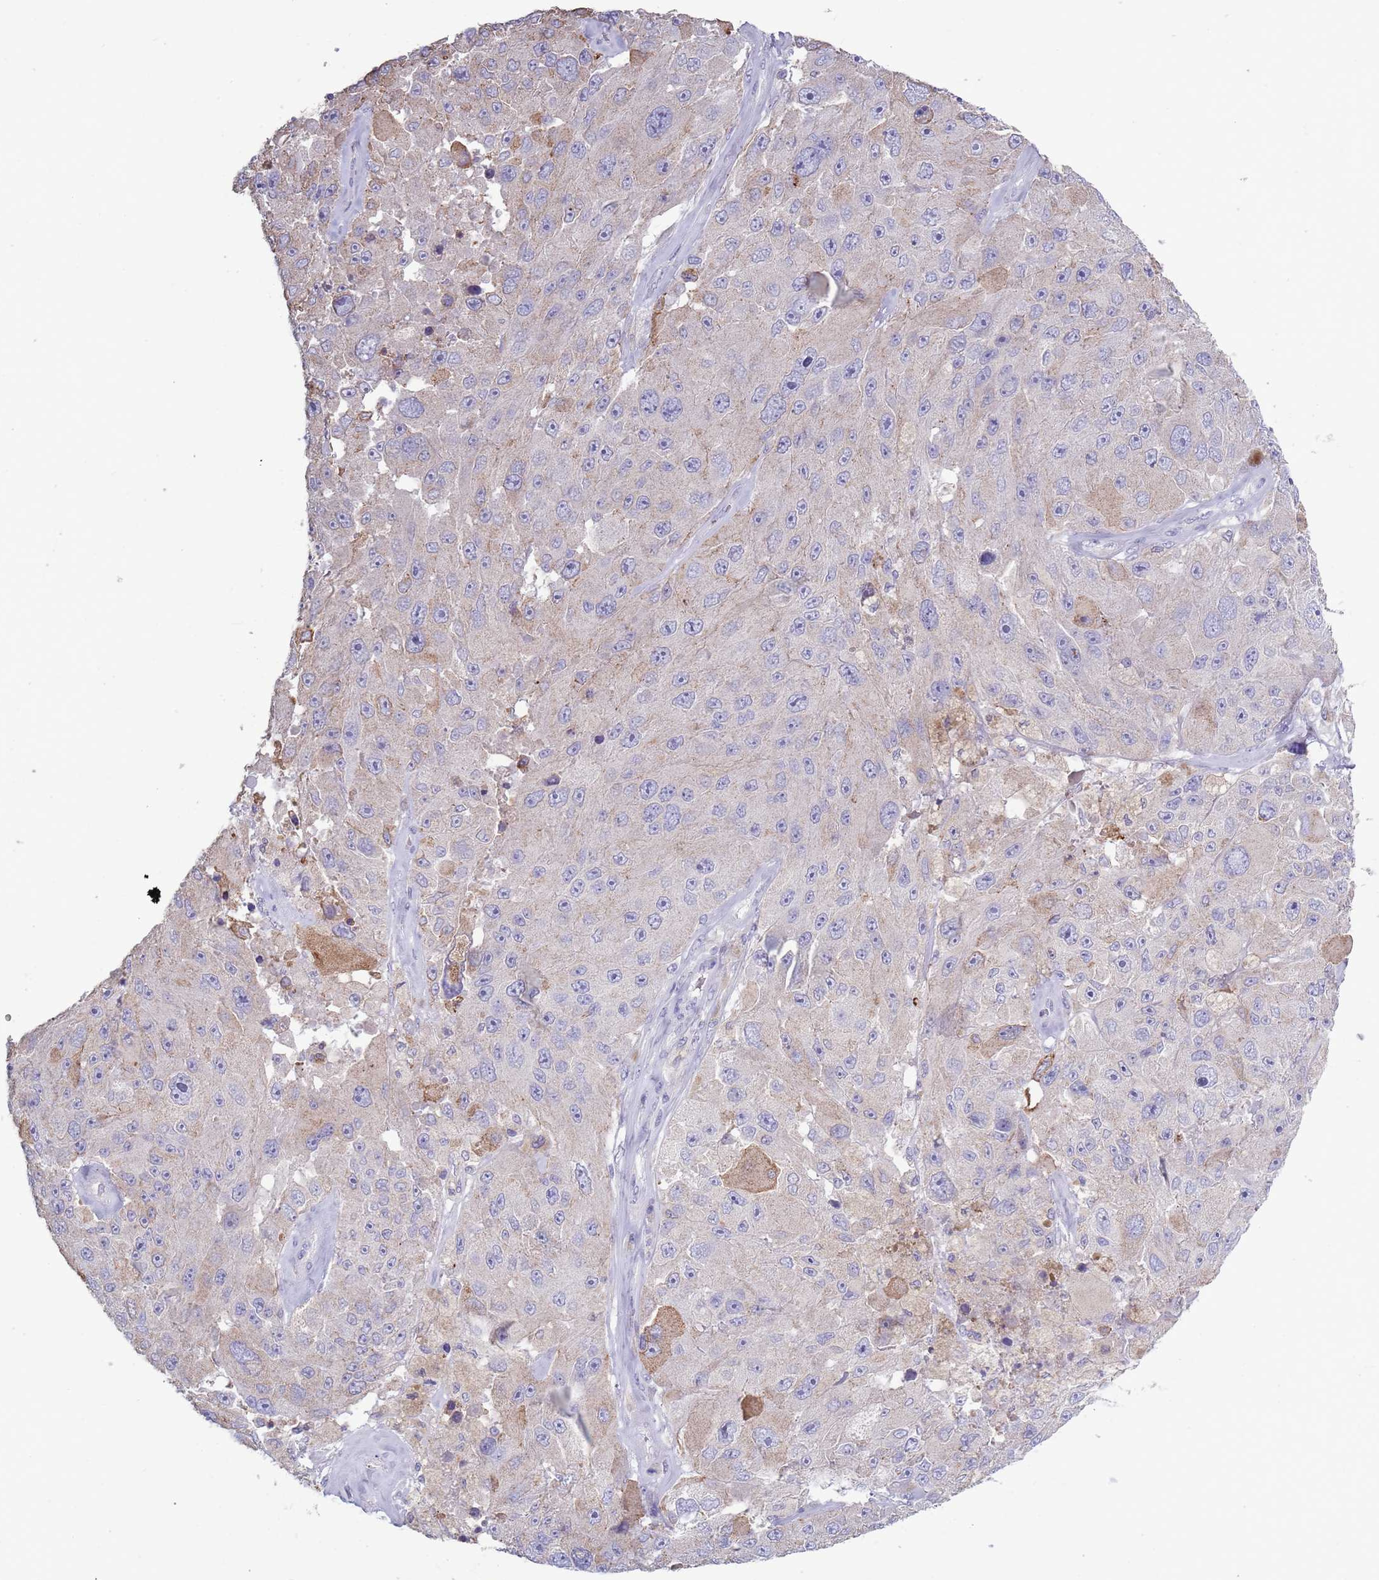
{"staining": {"intensity": "weak", "quantity": "<25%", "location": "cytoplasmic/membranous"}, "tissue": "melanoma", "cell_type": "Tumor cells", "image_type": "cancer", "snomed": [{"axis": "morphology", "description": "Malignant melanoma, Metastatic site"}, {"axis": "topography", "description": "Lymph node"}], "caption": "Melanoma stained for a protein using immunohistochemistry (IHC) exhibits no staining tumor cells.", "gene": "ACSBG1", "patient": {"sex": "male", "age": 62}}